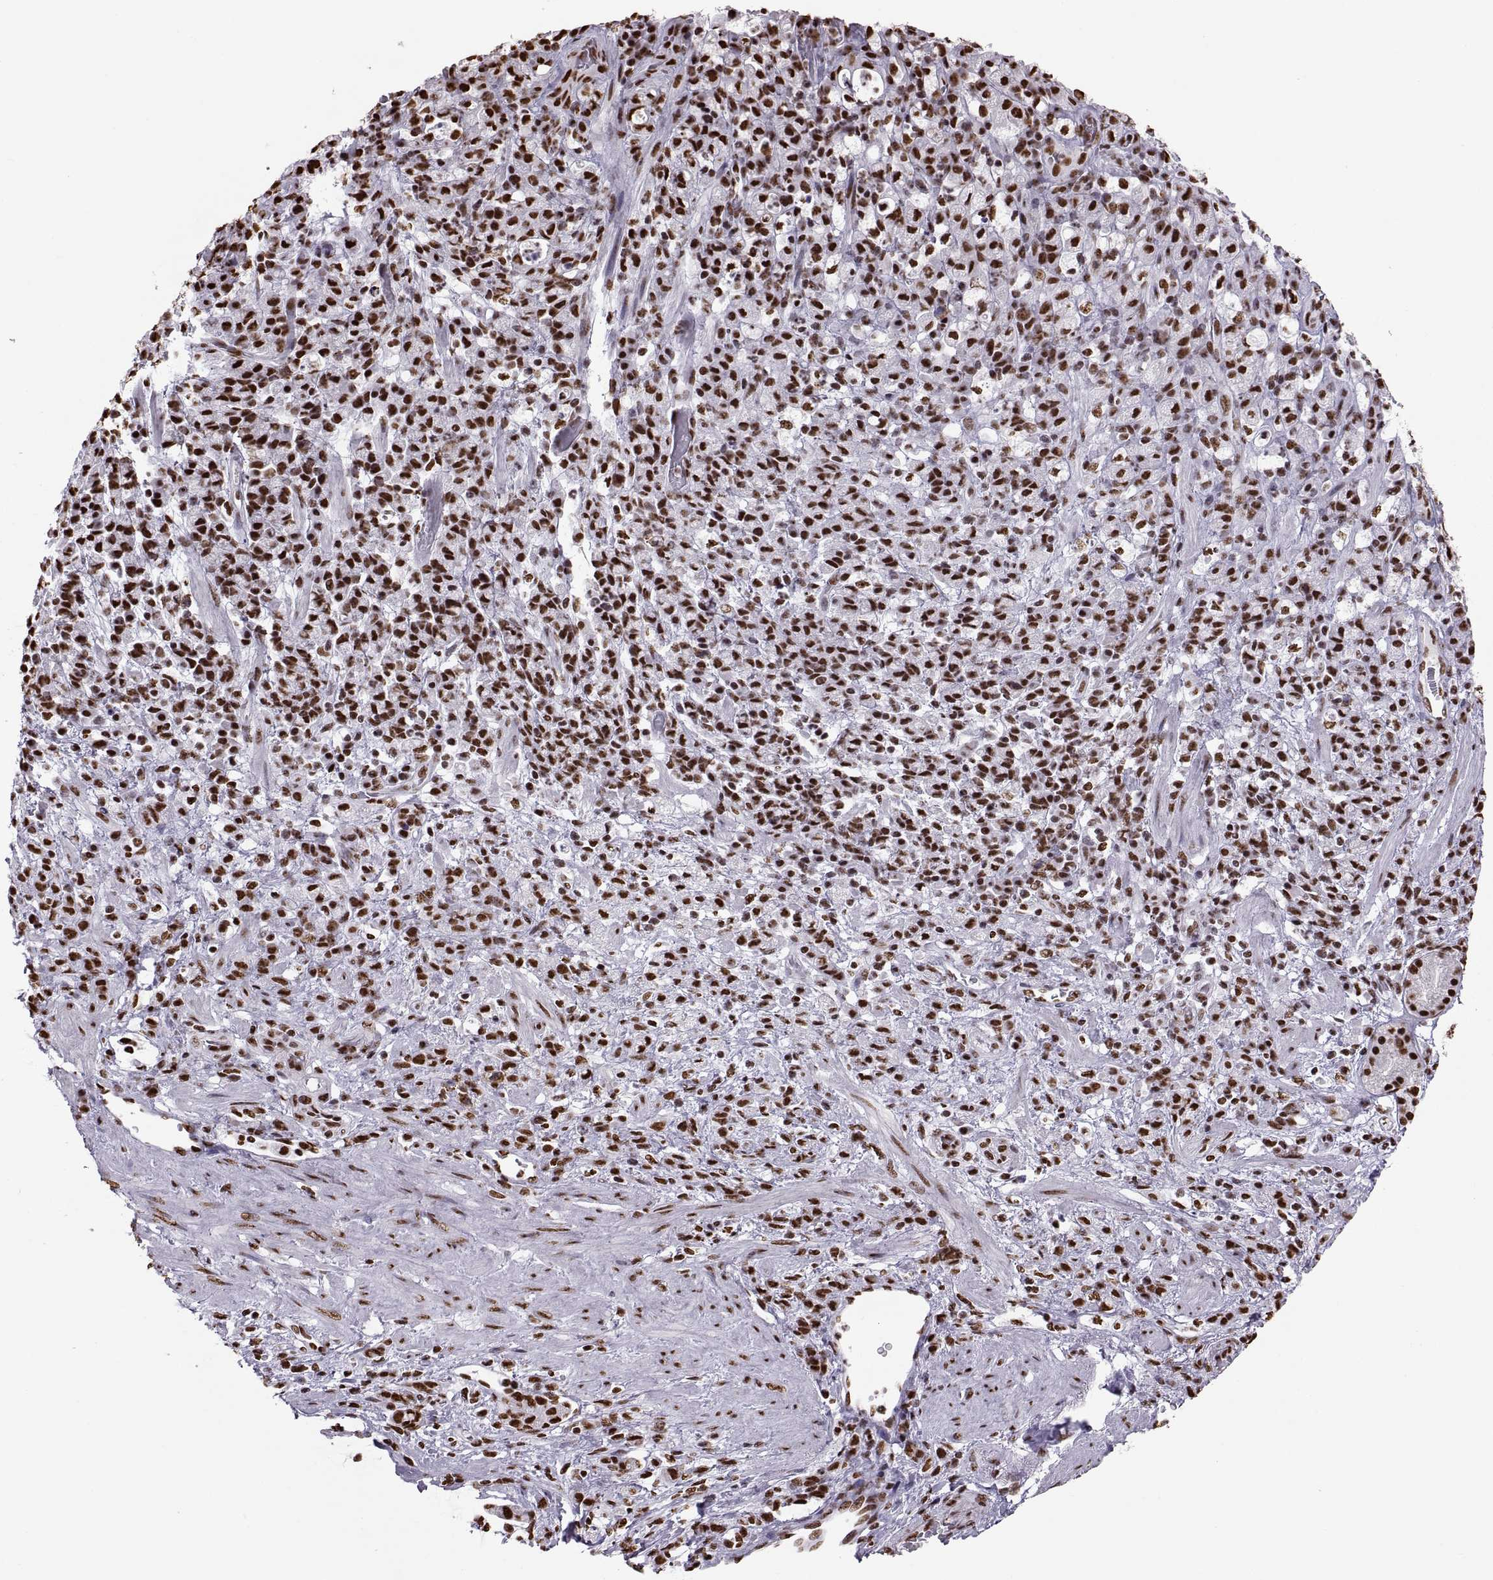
{"staining": {"intensity": "strong", "quantity": ">75%", "location": "nuclear"}, "tissue": "stomach cancer", "cell_type": "Tumor cells", "image_type": "cancer", "snomed": [{"axis": "morphology", "description": "Adenocarcinoma, NOS"}, {"axis": "topography", "description": "Stomach"}], "caption": "Immunohistochemistry of human stomach cancer (adenocarcinoma) exhibits high levels of strong nuclear positivity in about >75% of tumor cells.", "gene": "SNAI1", "patient": {"sex": "female", "age": 60}}